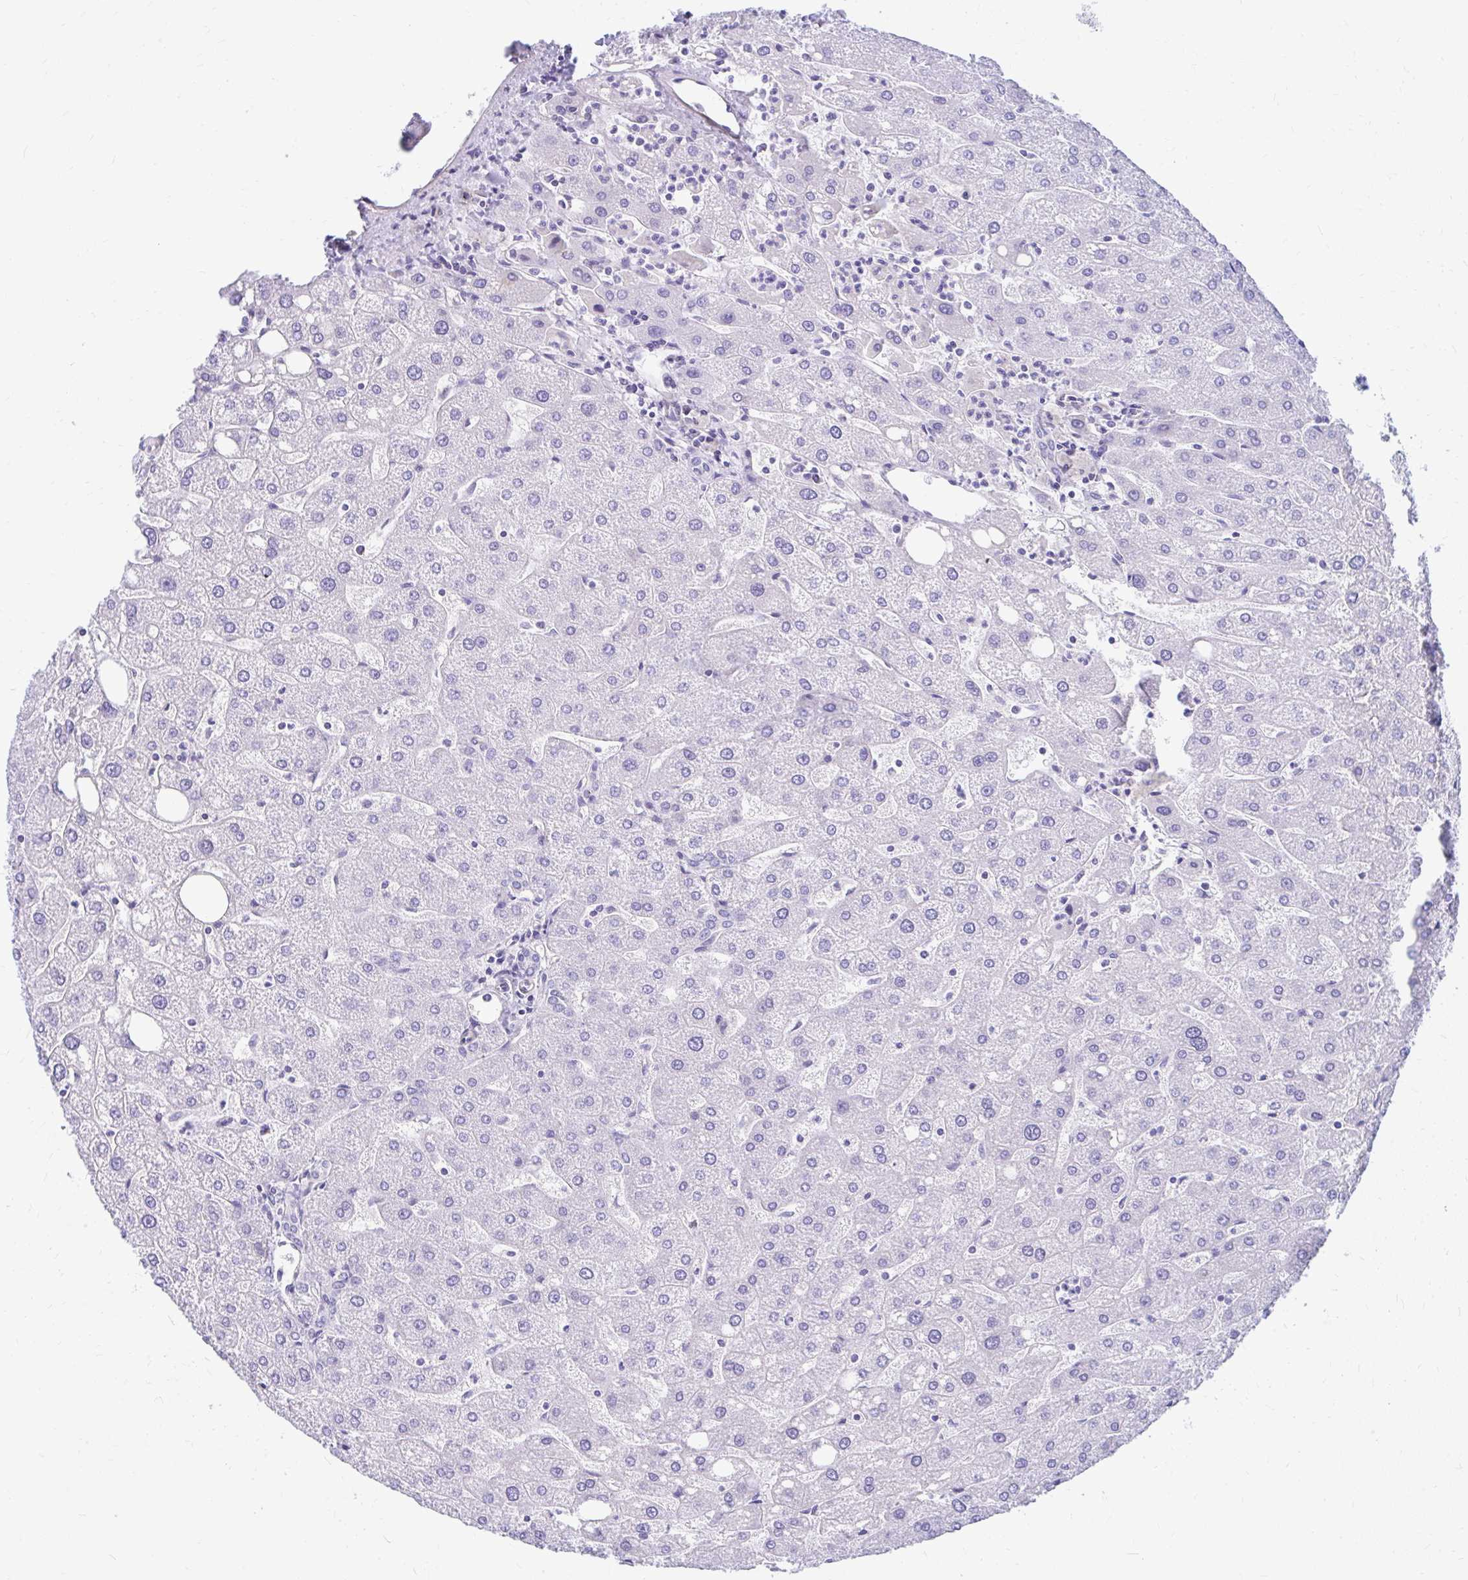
{"staining": {"intensity": "negative", "quantity": "none", "location": "none"}, "tissue": "liver", "cell_type": "Cholangiocytes", "image_type": "normal", "snomed": [{"axis": "morphology", "description": "Normal tissue, NOS"}, {"axis": "topography", "description": "Liver"}], "caption": "High power microscopy photomicrograph of an immunohistochemistry (IHC) image of benign liver, revealing no significant staining in cholangiocytes. (DAB immunohistochemistry (IHC) visualized using brightfield microscopy, high magnification).", "gene": "RADIL", "patient": {"sex": "male", "age": 67}}